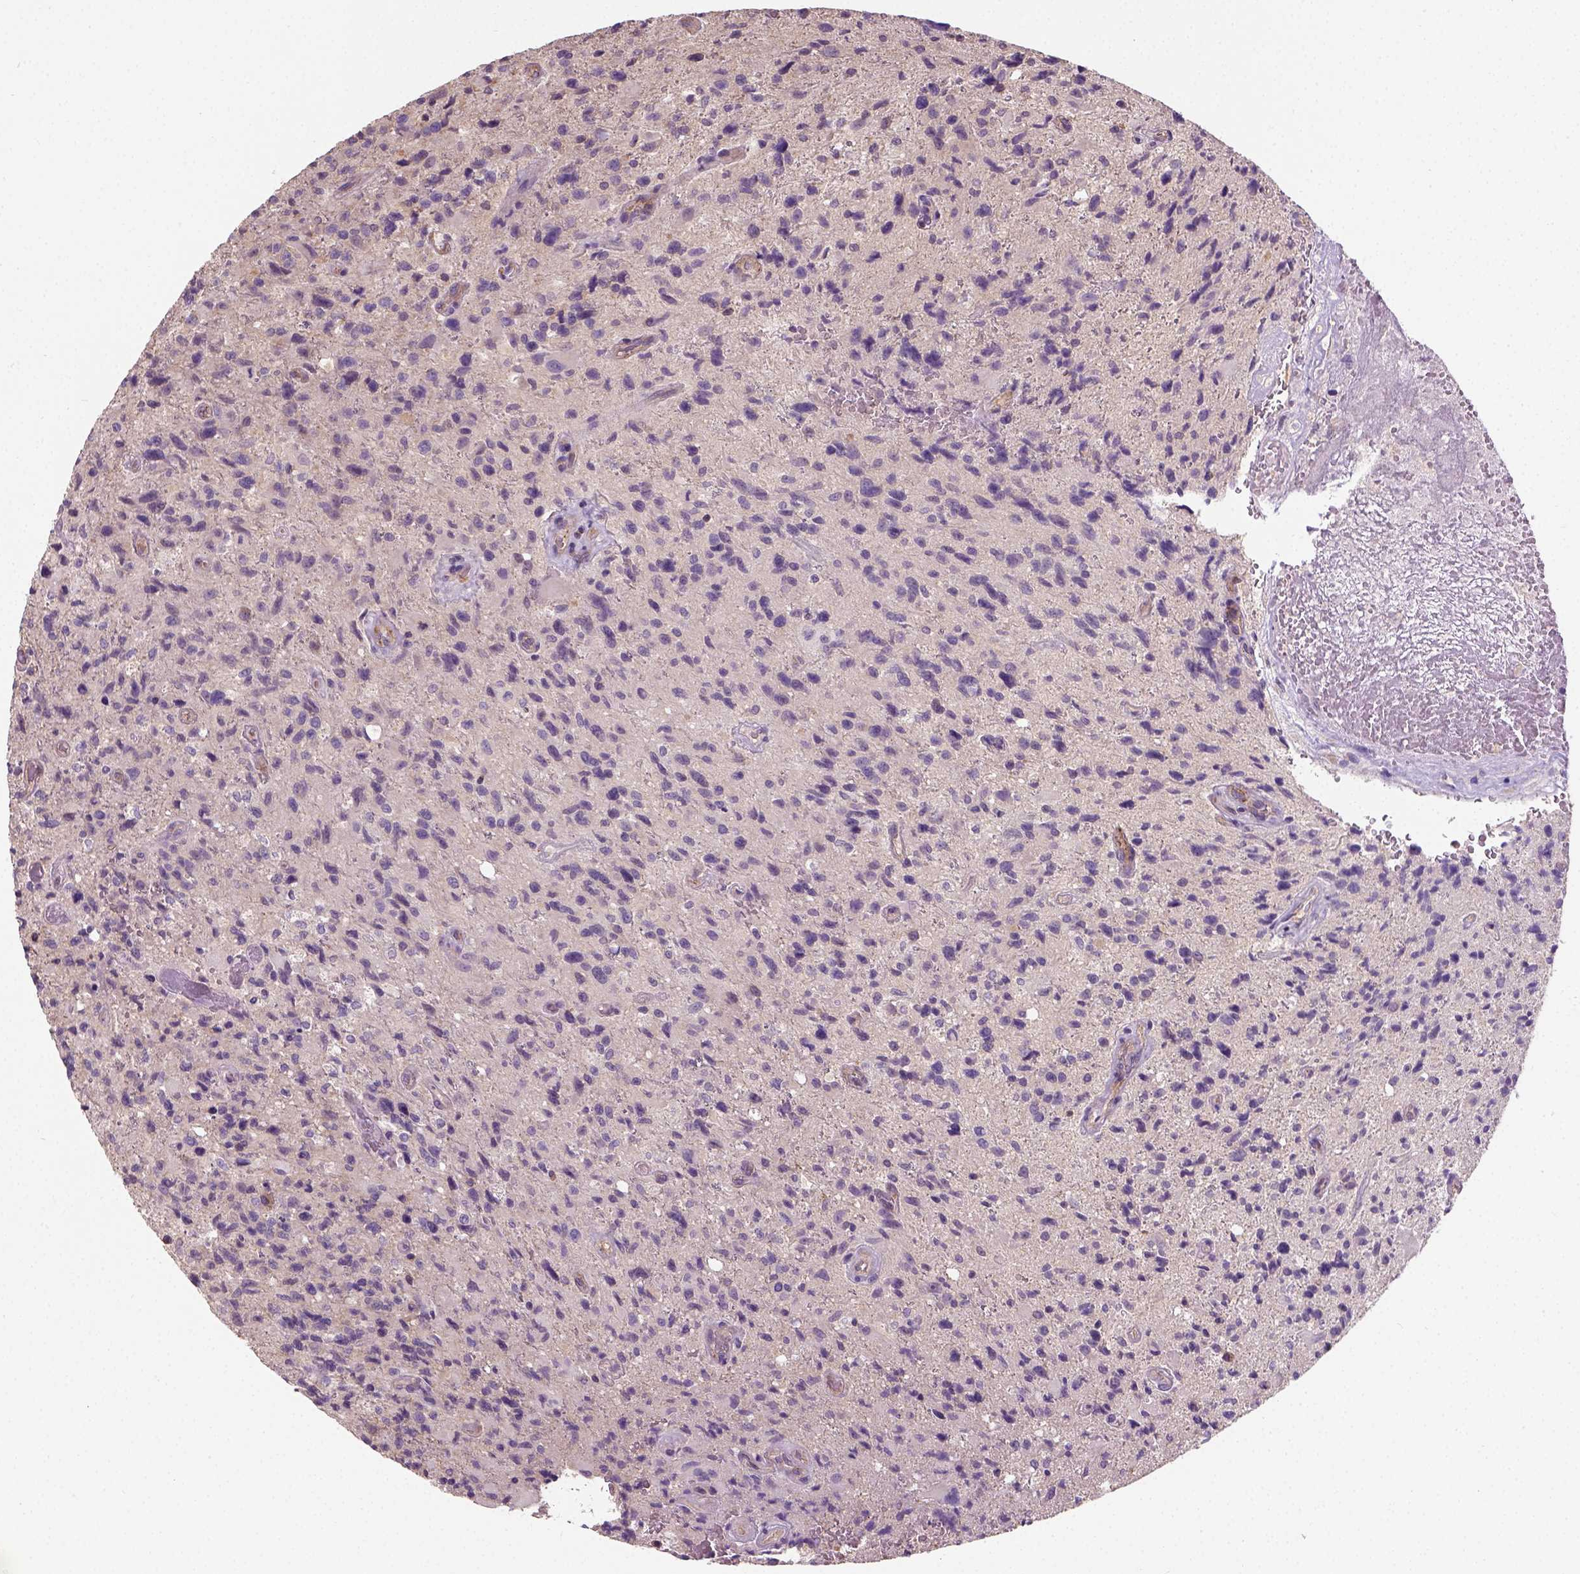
{"staining": {"intensity": "weak", "quantity": "25%-75%", "location": "cytoplasmic/membranous"}, "tissue": "glioma", "cell_type": "Tumor cells", "image_type": "cancer", "snomed": [{"axis": "morphology", "description": "Glioma, malignant, High grade"}, {"axis": "topography", "description": "Brain"}], "caption": "A histopathology image showing weak cytoplasmic/membranous expression in approximately 25%-75% of tumor cells in malignant glioma (high-grade), as visualized by brown immunohistochemical staining.", "gene": "CRACR2A", "patient": {"sex": "male", "age": 63}}